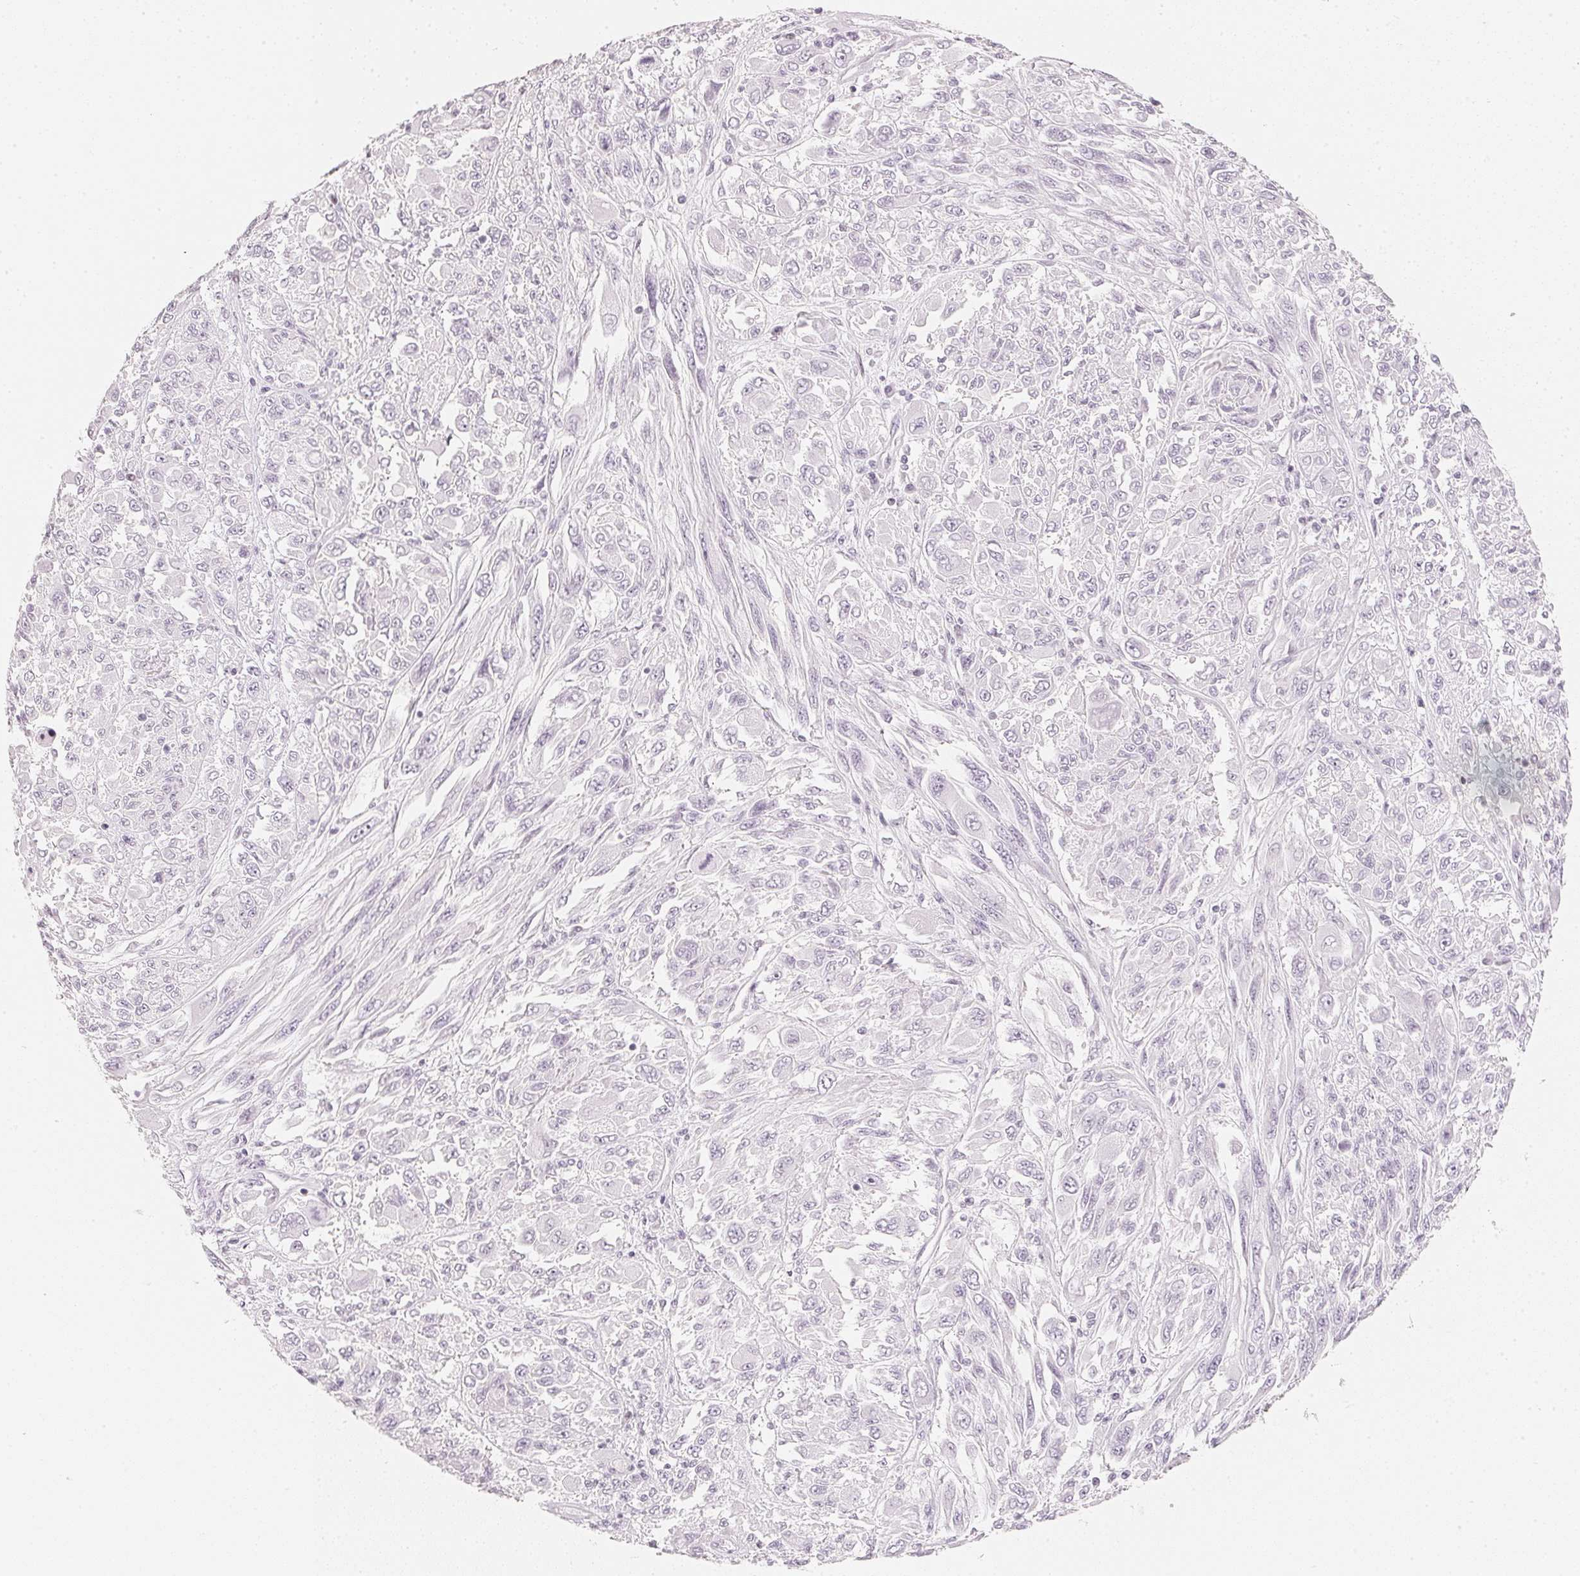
{"staining": {"intensity": "negative", "quantity": "none", "location": "none"}, "tissue": "melanoma", "cell_type": "Tumor cells", "image_type": "cancer", "snomed": [{"axis": "morphology", "description": "Malignant melanoma, NOS"}, {"axis": "topography", "description": "Skin"}], "caption": "IHC histopathology image of human melanoma stained for a protein (brown), which exhibits no staining in tumor cells.", "gene": "SLC22A8", "patient": {"sex": "female", "age": 91}}